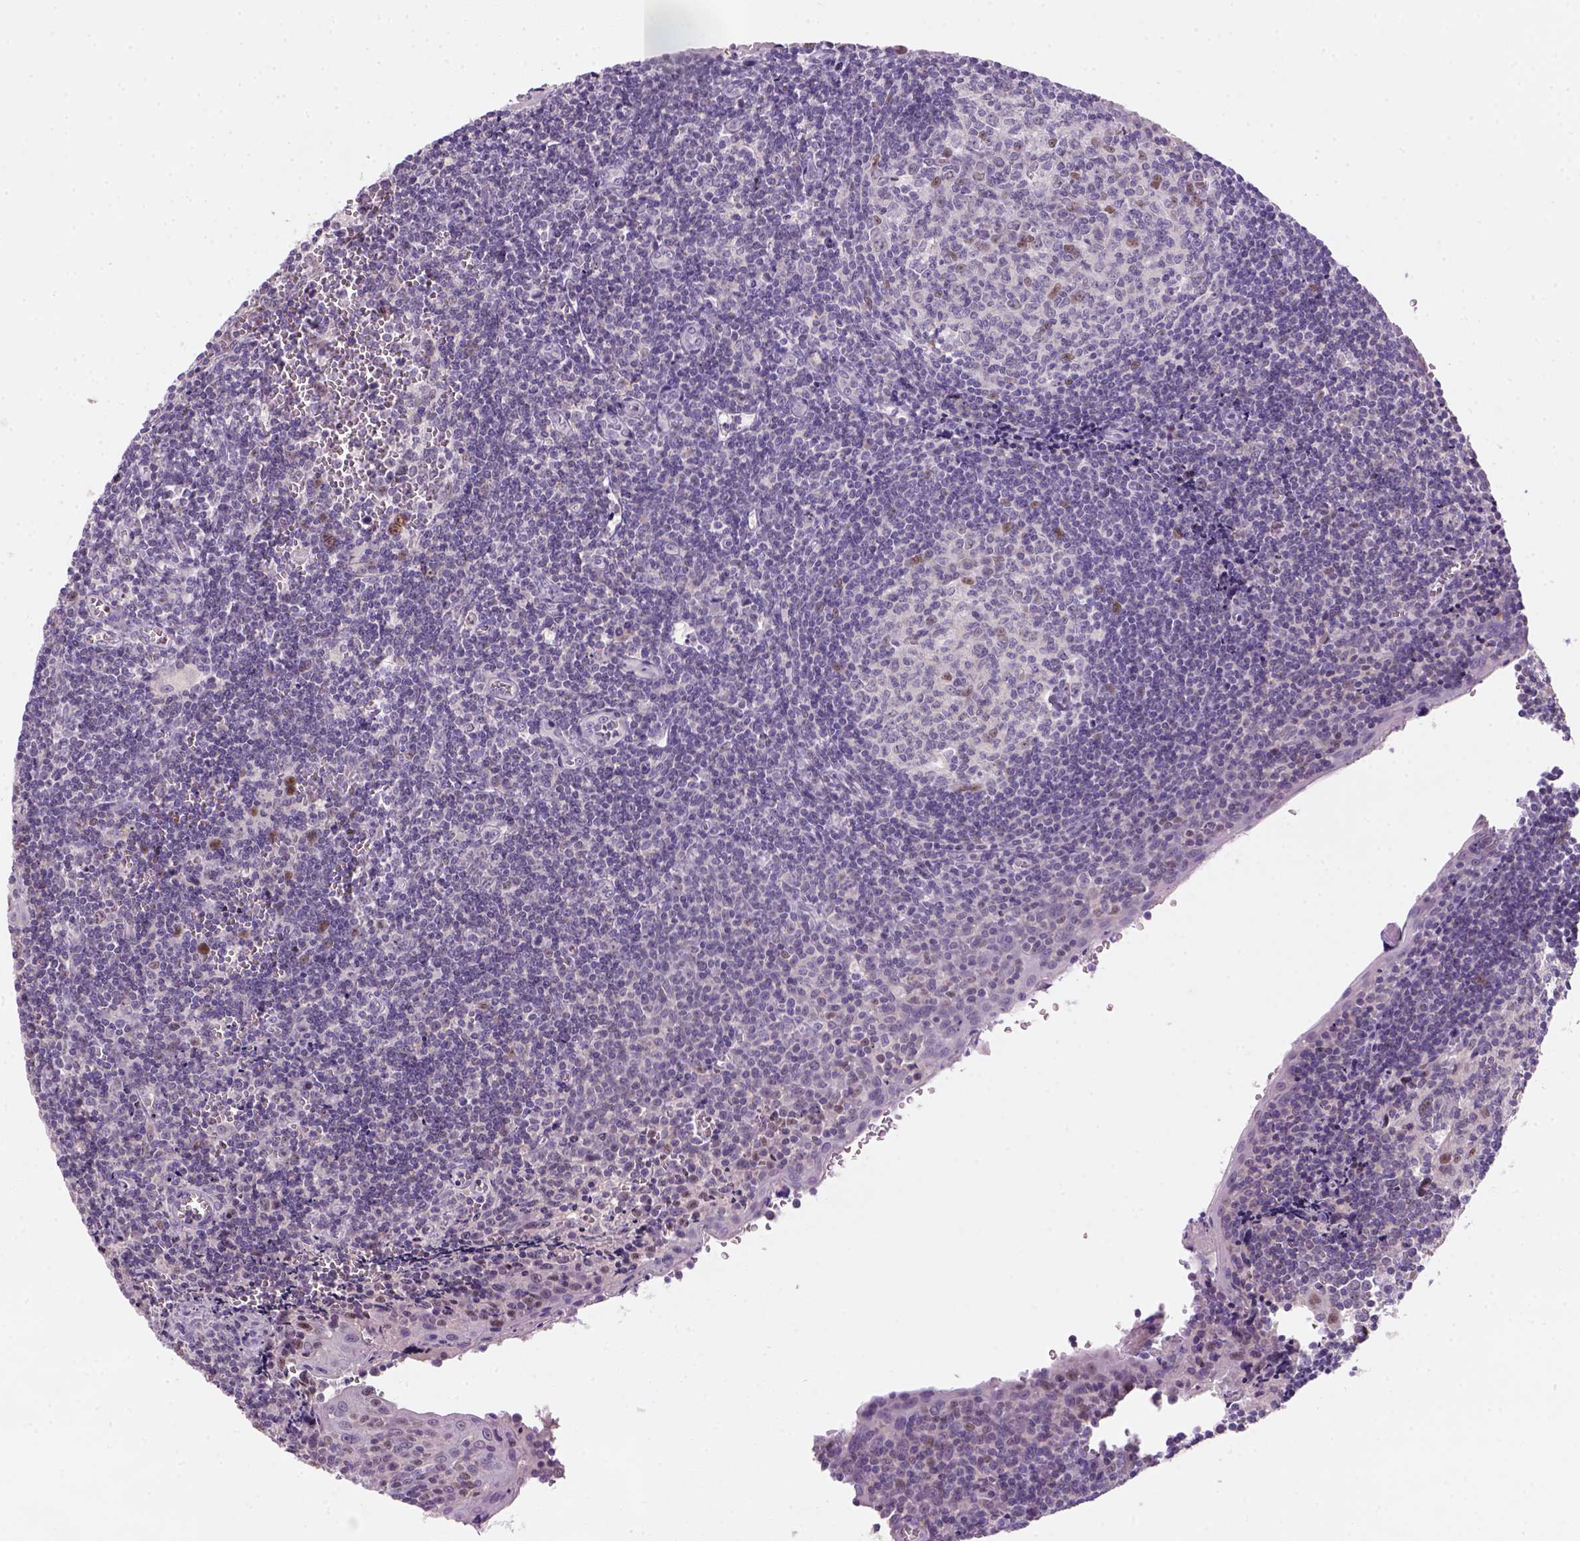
{"staining": {"intensity": "moderate", "quantity": "<25%", "location": "nuclear"}, "tissue": "tonsil", "cell_type": "Germinal center cells", "image_type": "normal", "snomed": [{"axis": "morphology", "description": "Normal tissue, NOS"}, {"axis": "morphology", "description": "Inflammation, NOS"}, {"axis": "topography", "description": "Tonsil"}], "caption": "Normal tonsil was stained to show a protein in brown. There is low levels of moderate nuclear expression in approximately <25% of germinal center cells.", "gene": "ZMAT4", "patient": {"sex": "female", "age": 31}}